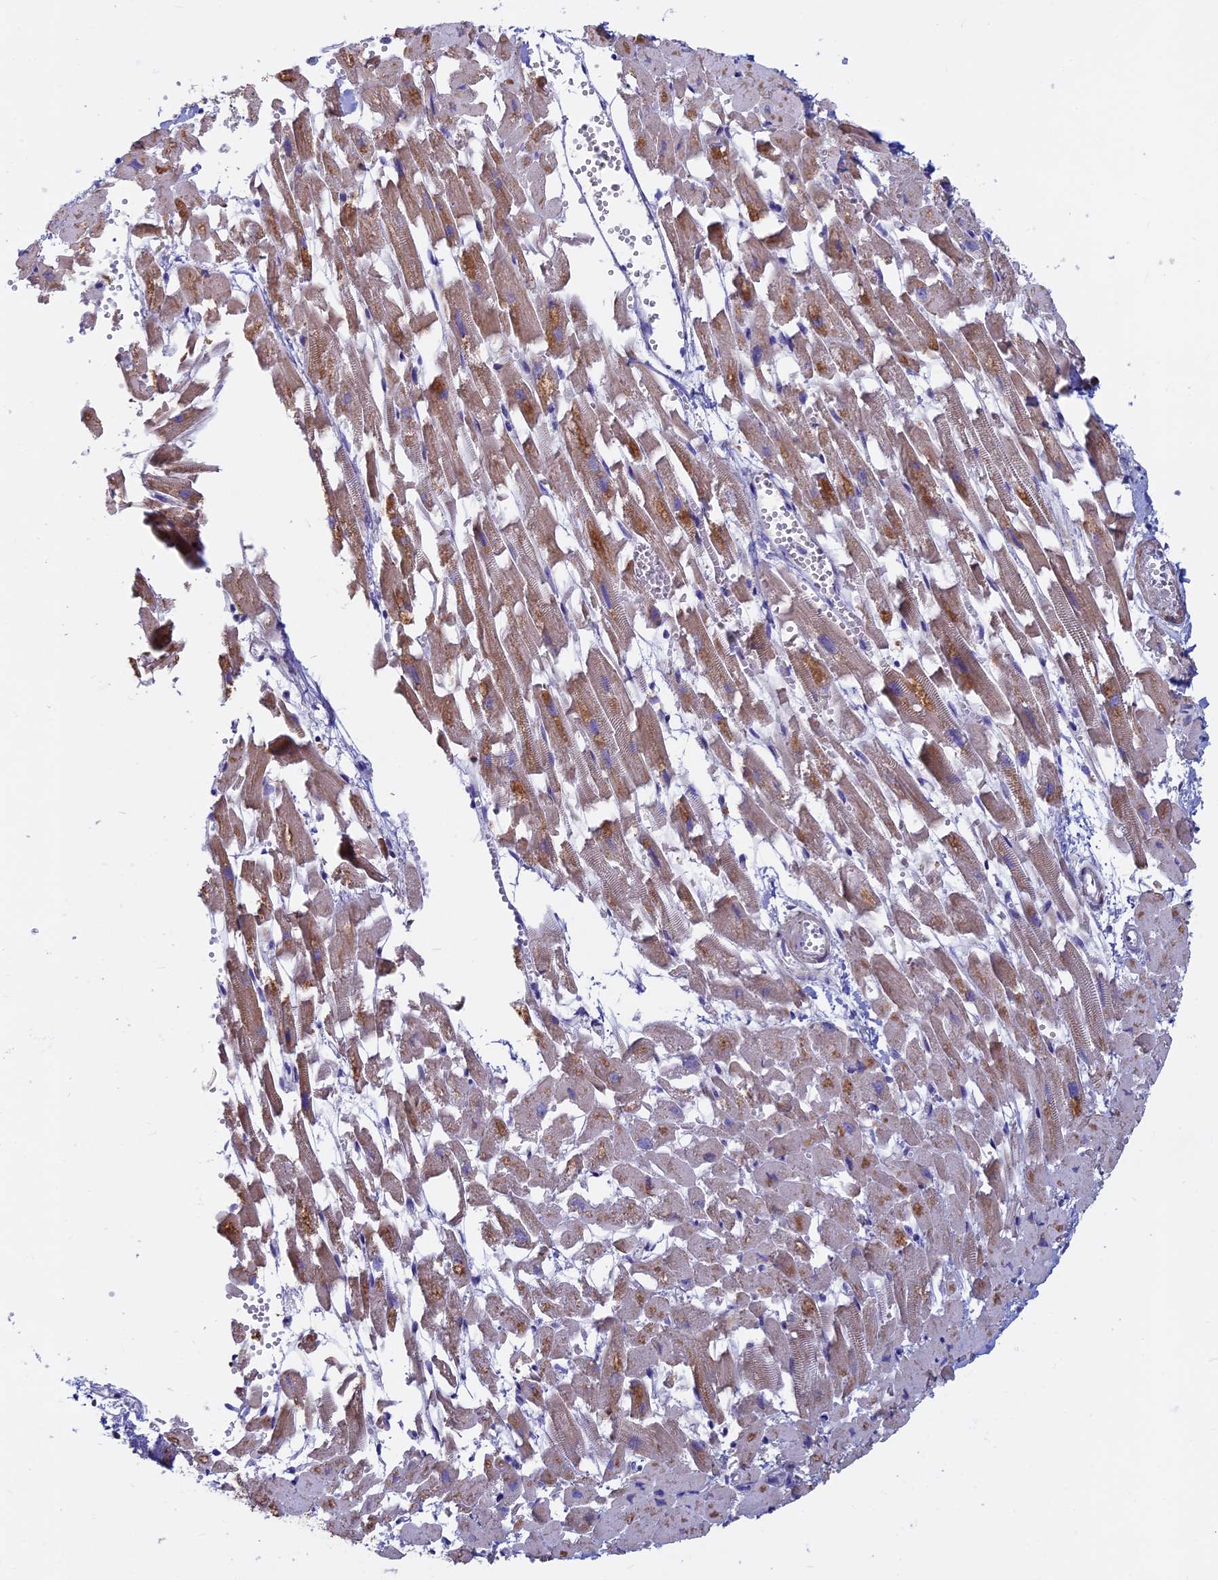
{"staining": {"intensity": "moderate", "quantity": "25%-75%", "location": "cytoplasmic/membranous"}, "tissue": "heart muscle", "cell_type": "Cardiomyocytes", "image_type": "normal", "snomed": [{"axis": "morphology", "description": "Normal tissue, NOS"}, {"axis": "topography", "description": "Heart"}], "caption": "Protein expression analysis of benign heart muscle displays moderate cytoplasmic/membranous expression in approximately 25%-75% of cardiomyocytes. (DAB IHC with brightfield microscopy, high magnification).", "gene": "ACSS1", "patient": {"sex": "female", "age": 64}}